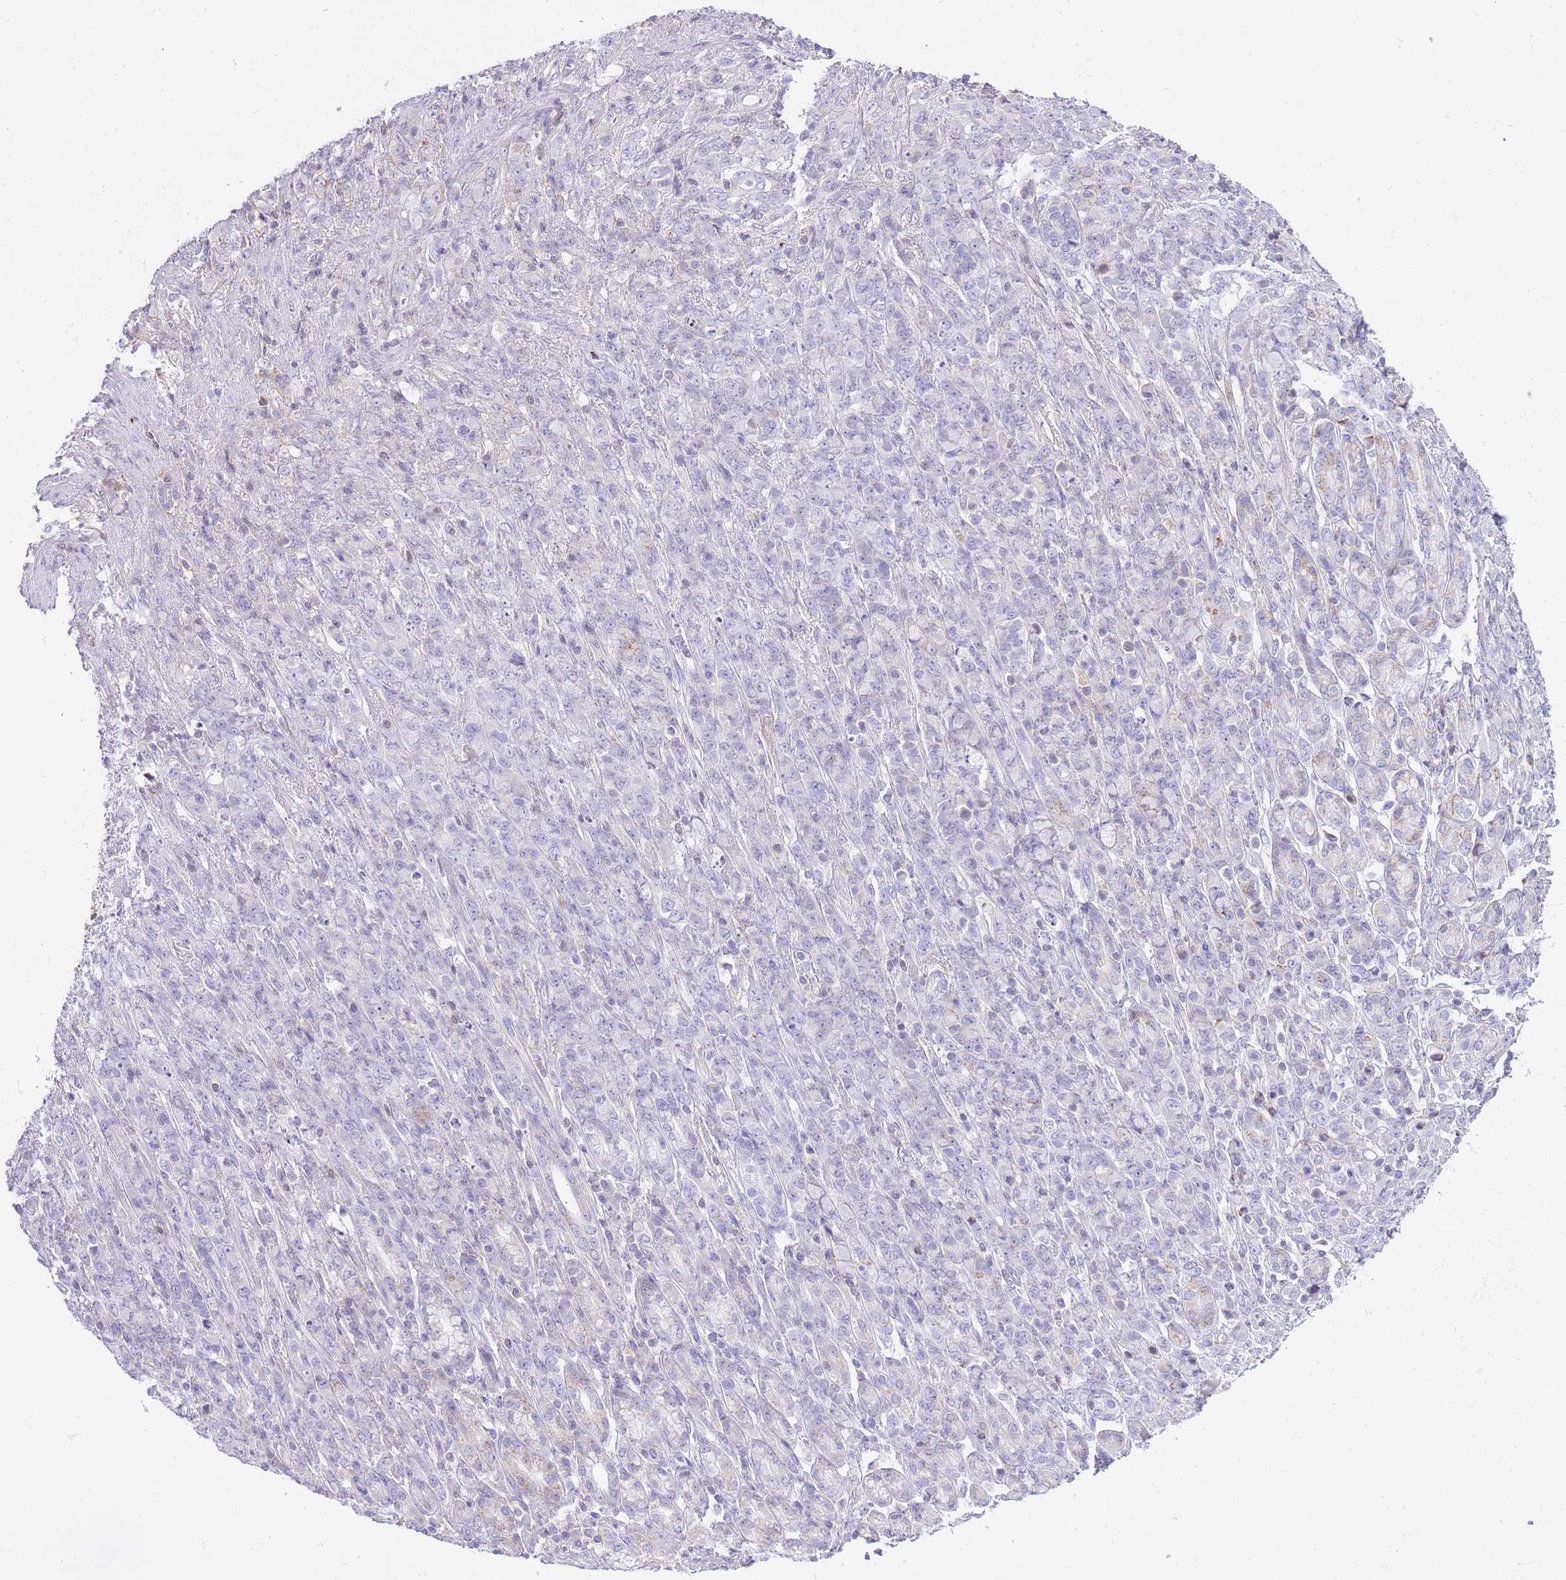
{"staining": {"intensity": "negative", "quantity": "none", "location": "none"}, "tissue": "stomach cancer", "cell_type": "Tumor cells", "image_type": "cancer", "snomed": [{"axis": "morphology", "description": "Adenocarcinoma, NOS"}, {"axis": "topography", "description": "Stomach"}], "caption": "This is a micrograph of IHC staining of adenocarcinoma (stomach), which shows no positivity in tumor cells.", "gene": "HRG", "patient": {"sex": "female", "age": 79}}